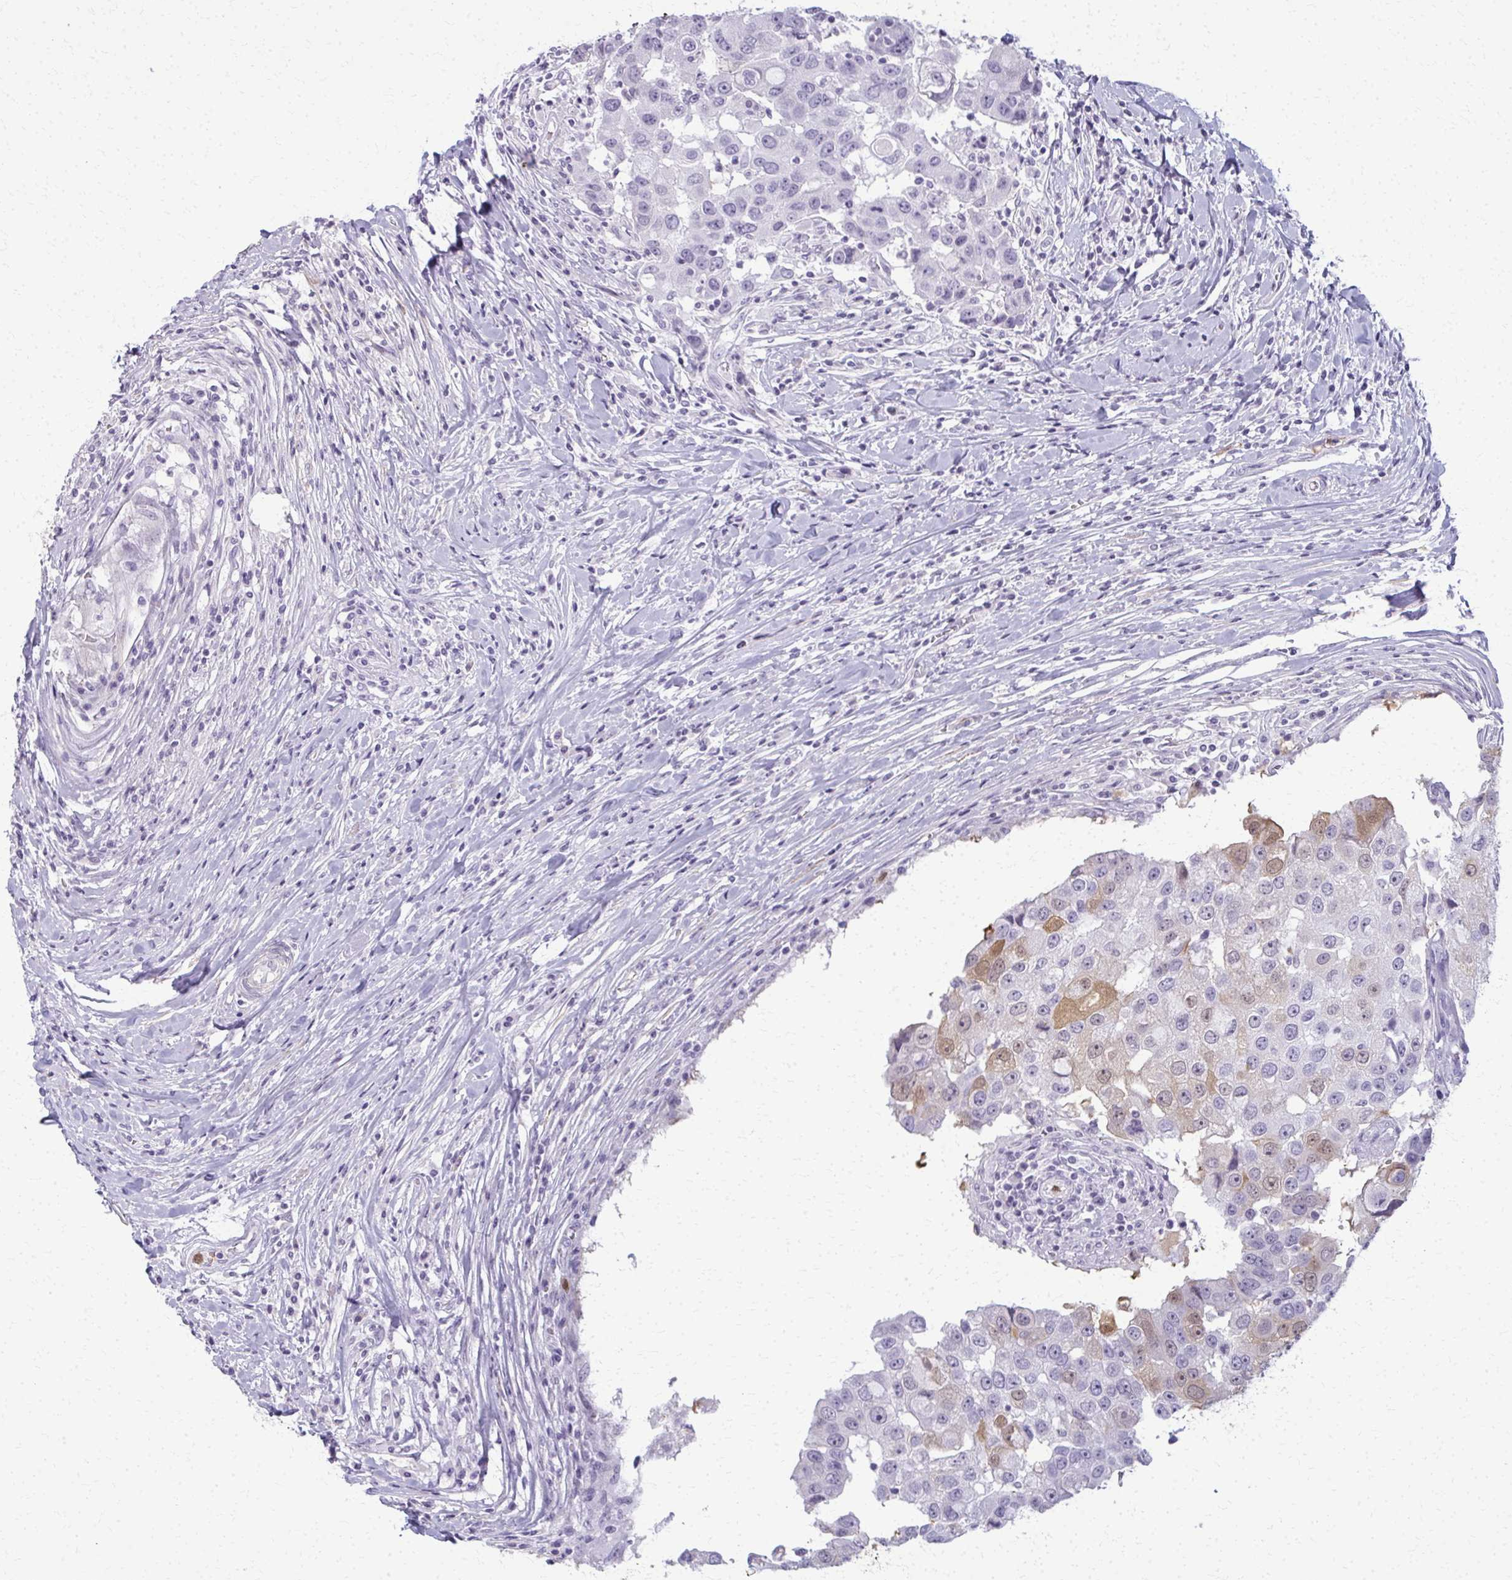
{"staining": {"intensity": "moderate", "quantity": "<25%", "location": "cytoplasmic/membranous"}, "tissue": "breast cancer", "cell_type": "Tumor cells", "image_type": "cancer", "snomed": [{"axis": "morphology", "description": "Duct carcinoma"}, {"axis": "topography", "description": "Breast"}], "caption": "Tumor cells show low levels of moderate cytoplasmic/membranous staining in approximately <25% of cells in human breast cancer.", "gene": "CA3", "patient": {"sex": "female", "age": 27}}